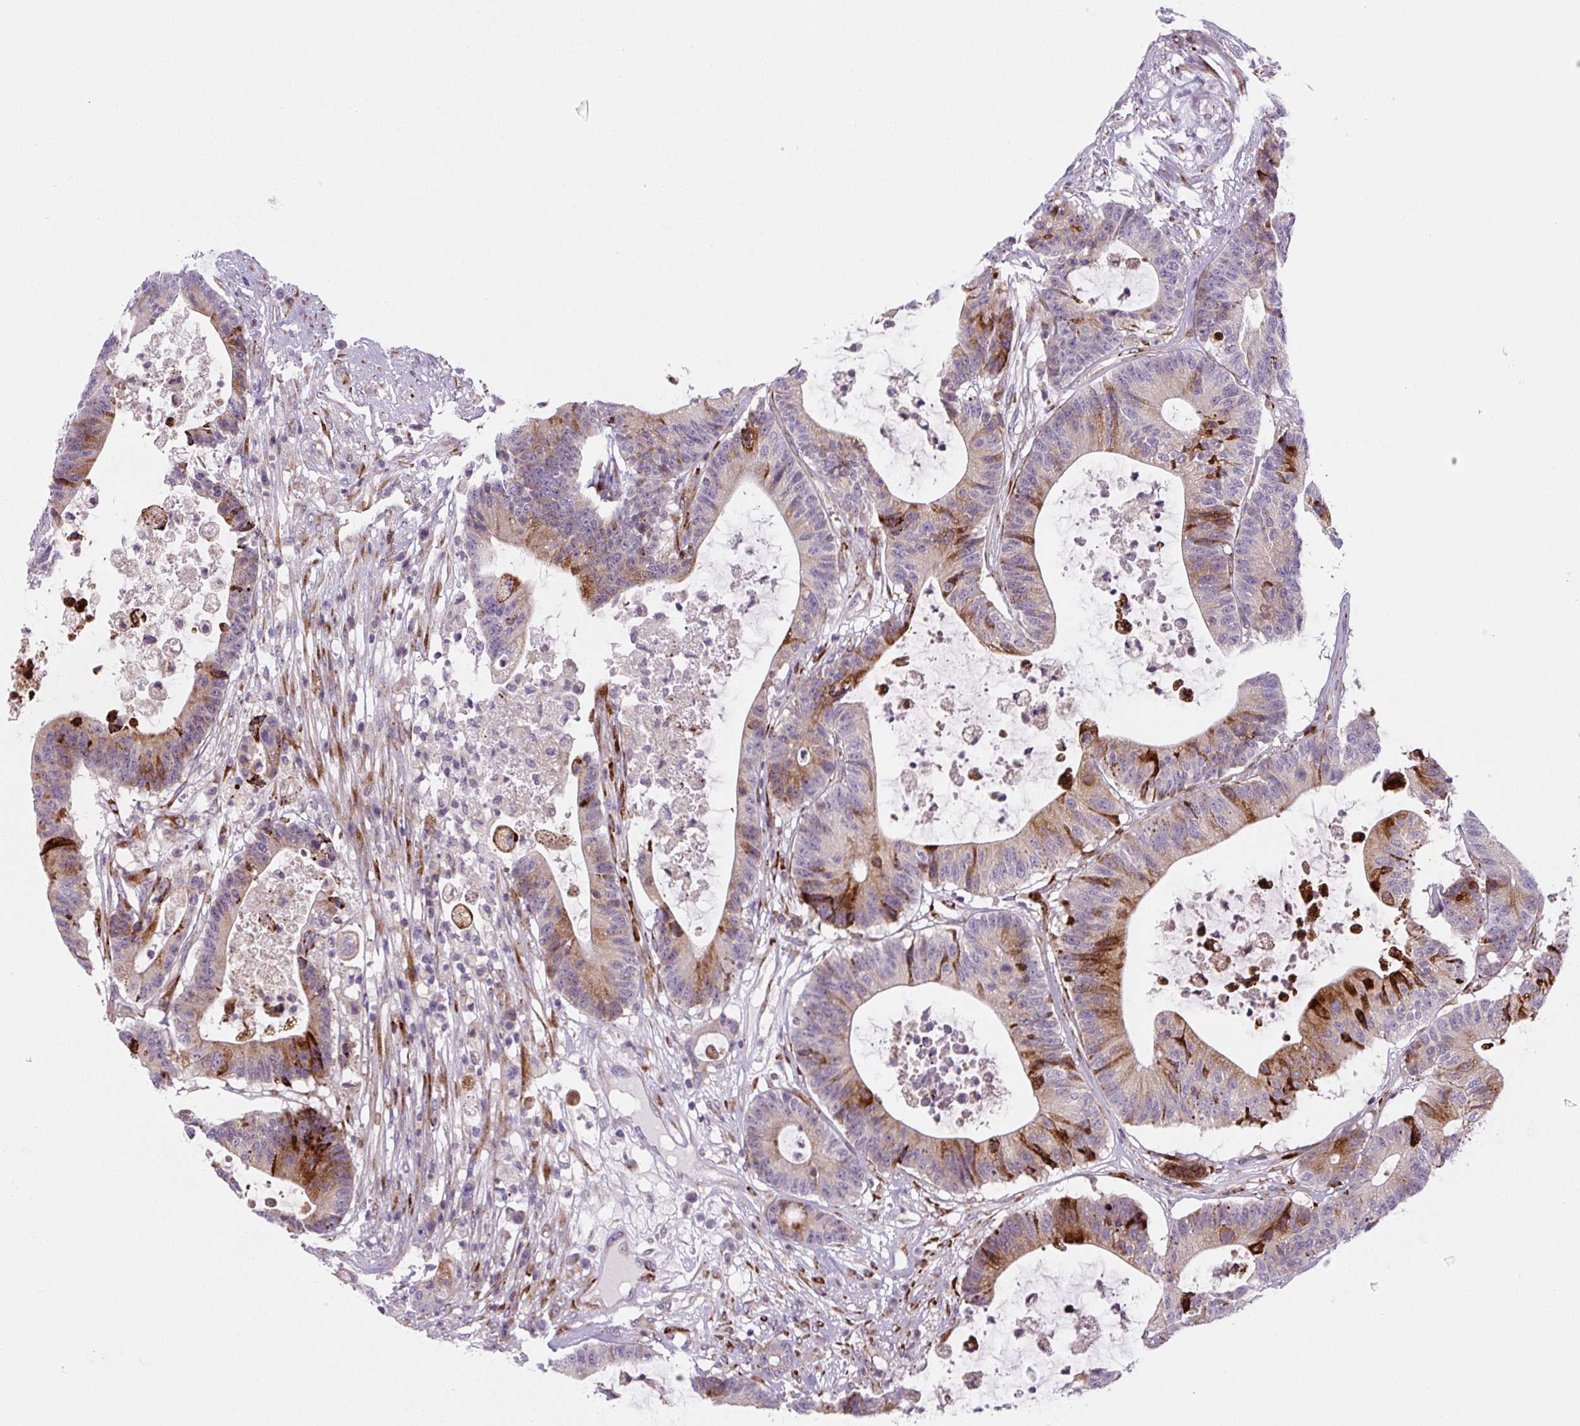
{"staining": {"intensity": "strong", "quantity": "25%-75%", "location": "cytoplasmic/membranous"}, "tissue": "colorectal cancer", "cell_type": "Tumor cells", "image_type": "cancer", "snomed": [{"axis": "morphology", "description": "Adenocarcinoma, NOS"}, {"axis": "topography", "description": "Colon"}], "caption": "The photomicrograph demonstrates immunohistochemical staining of colorectal cancer (adenocarcinoma). There is strong cytoplasmic/membranous staining is present in approximately 25%-75% of tumor cells.", "gene": "DISP3", "patient": {"sex": "female", "age": 84}}